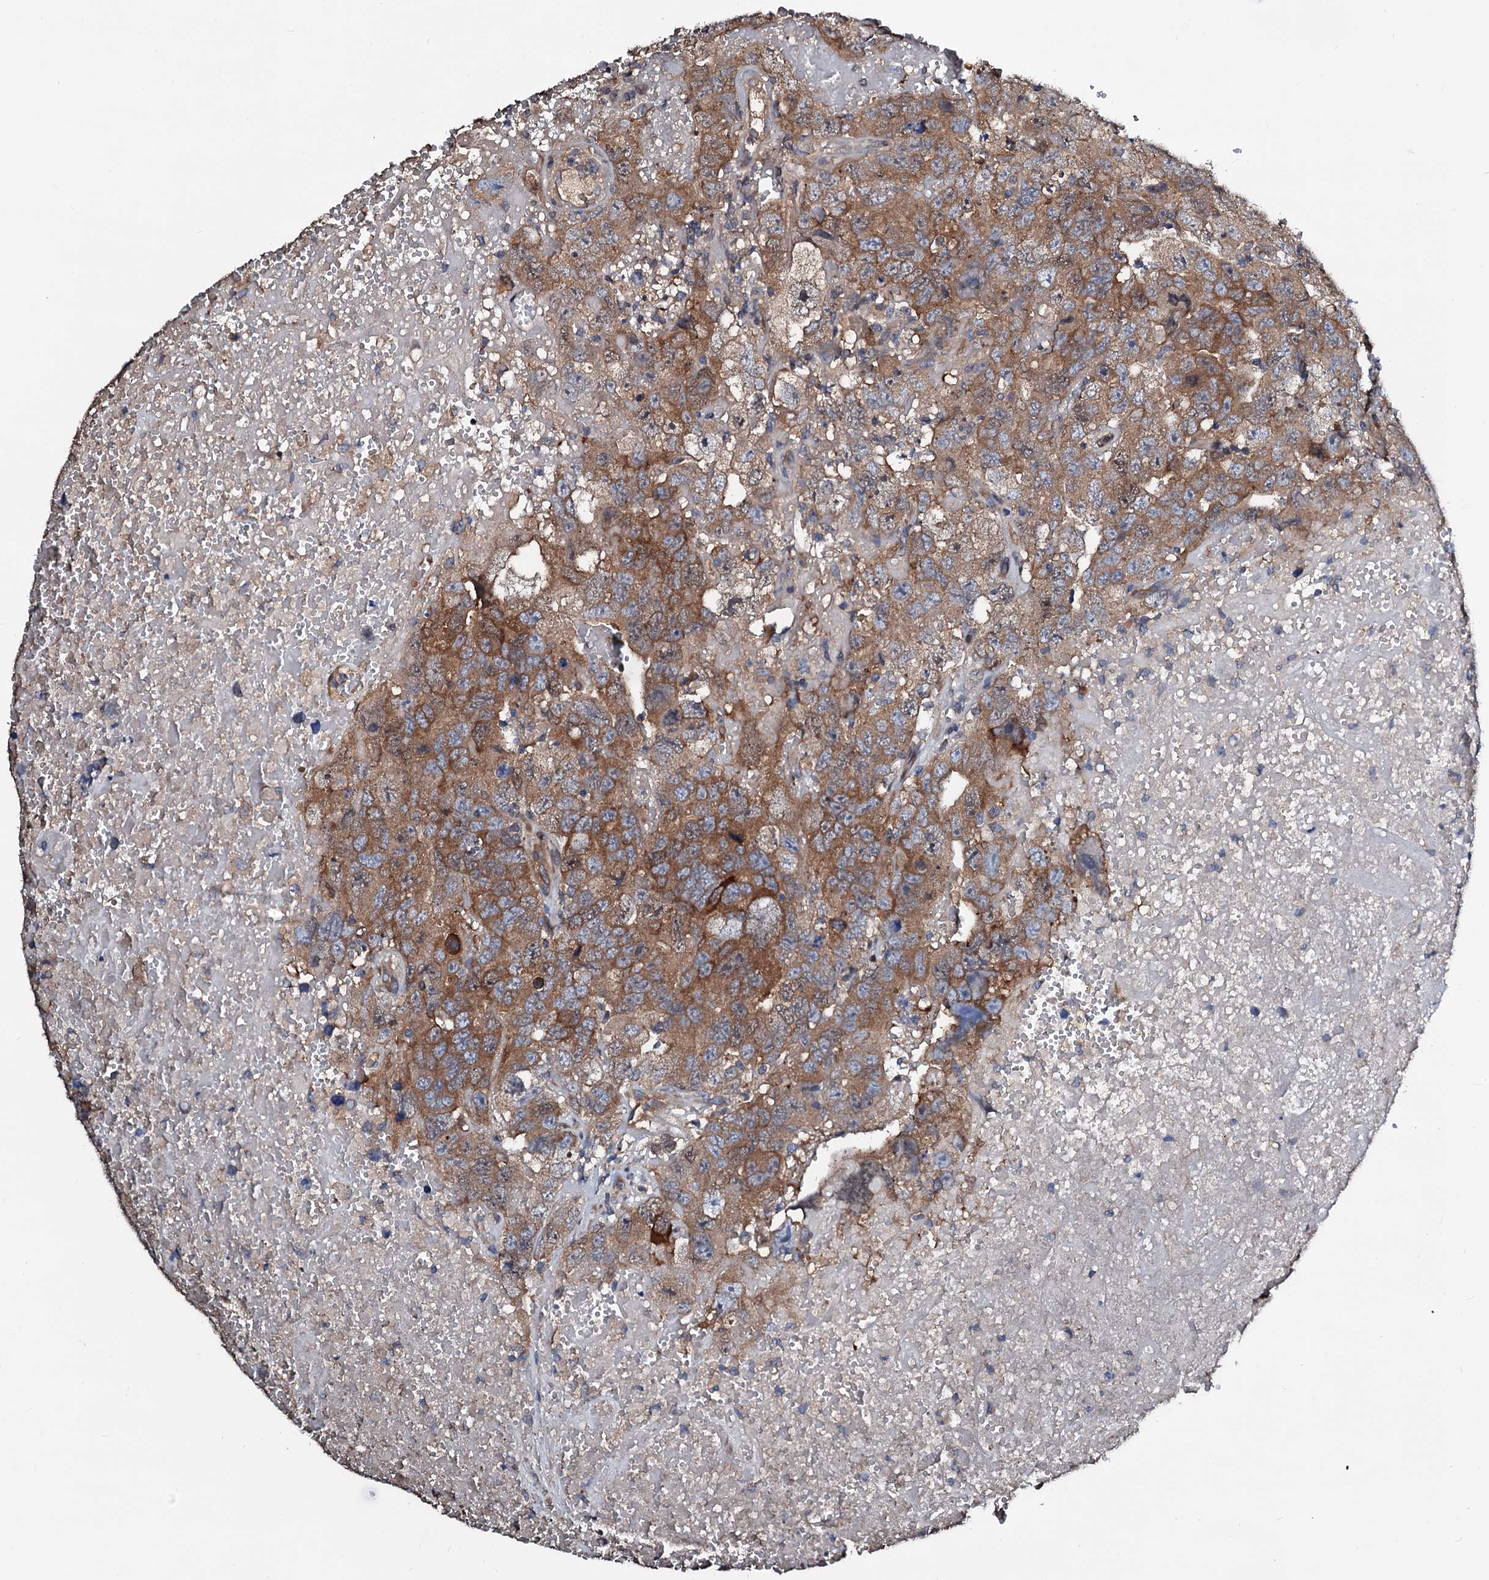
{"staining": {"intensity": "moderate", "quantity": ">75%", "location": "cytoplasmic/membranous"}, "tissue": "testis cancer", "cell_type": "Tumor cells", "image_type": "cancer", "snomed": [{"axis": "morphology", "description": "Carcinoma, Embryonal, NOS"}, {"axis": "topography", "description": "Testis"}], "caption": "Immunohistochemical staining of human testis cancer demonstrates medium levels of moderate cytoplasmic/membranous protein expression in about >75% of tumor cells.", "gene": "CSKMT", "patient": {"sex": "male", "age": 45}}